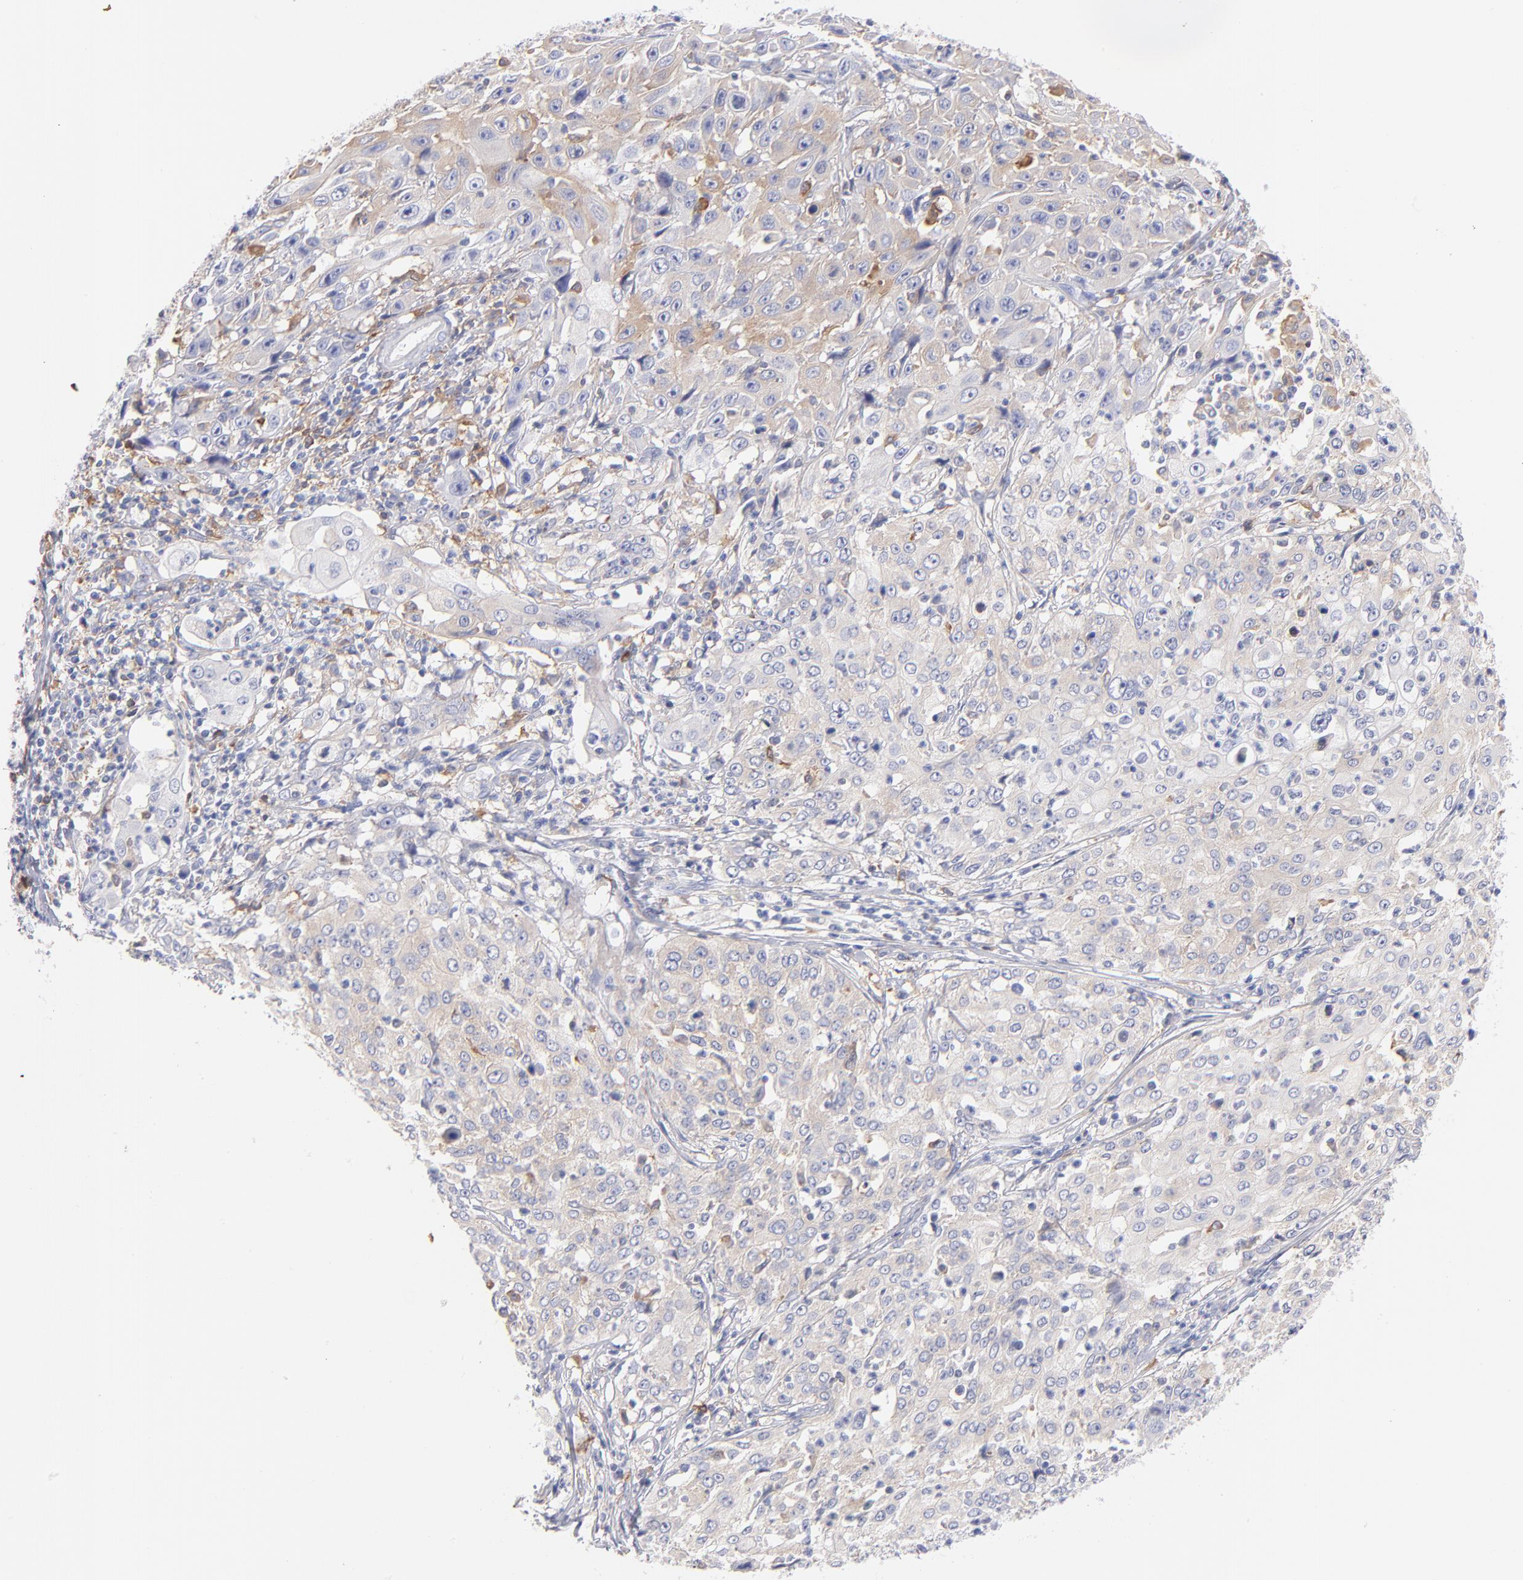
{"staining": {"intensity": "weak", "quantity": ">75%", "location": "cytoplasmic/membranous"}, "tissue": "cervical cancer", "cell_type": "Tumor cells", "image_type": "cancer", "snomed": [{"axis": "morphology", "description": "Squamous cell carcinoma, NOS"}, {"axis": "topography", "description": "Cervix"}], "caption": "About >75% of tumor cells in cervical squamous cell carcinoma show weak cytoplasmic/membranous protein expression as visualized by brown immunohistochemical staining.", "gene": "PRKCA", "patient": {"sex": "female", "age": 39}}